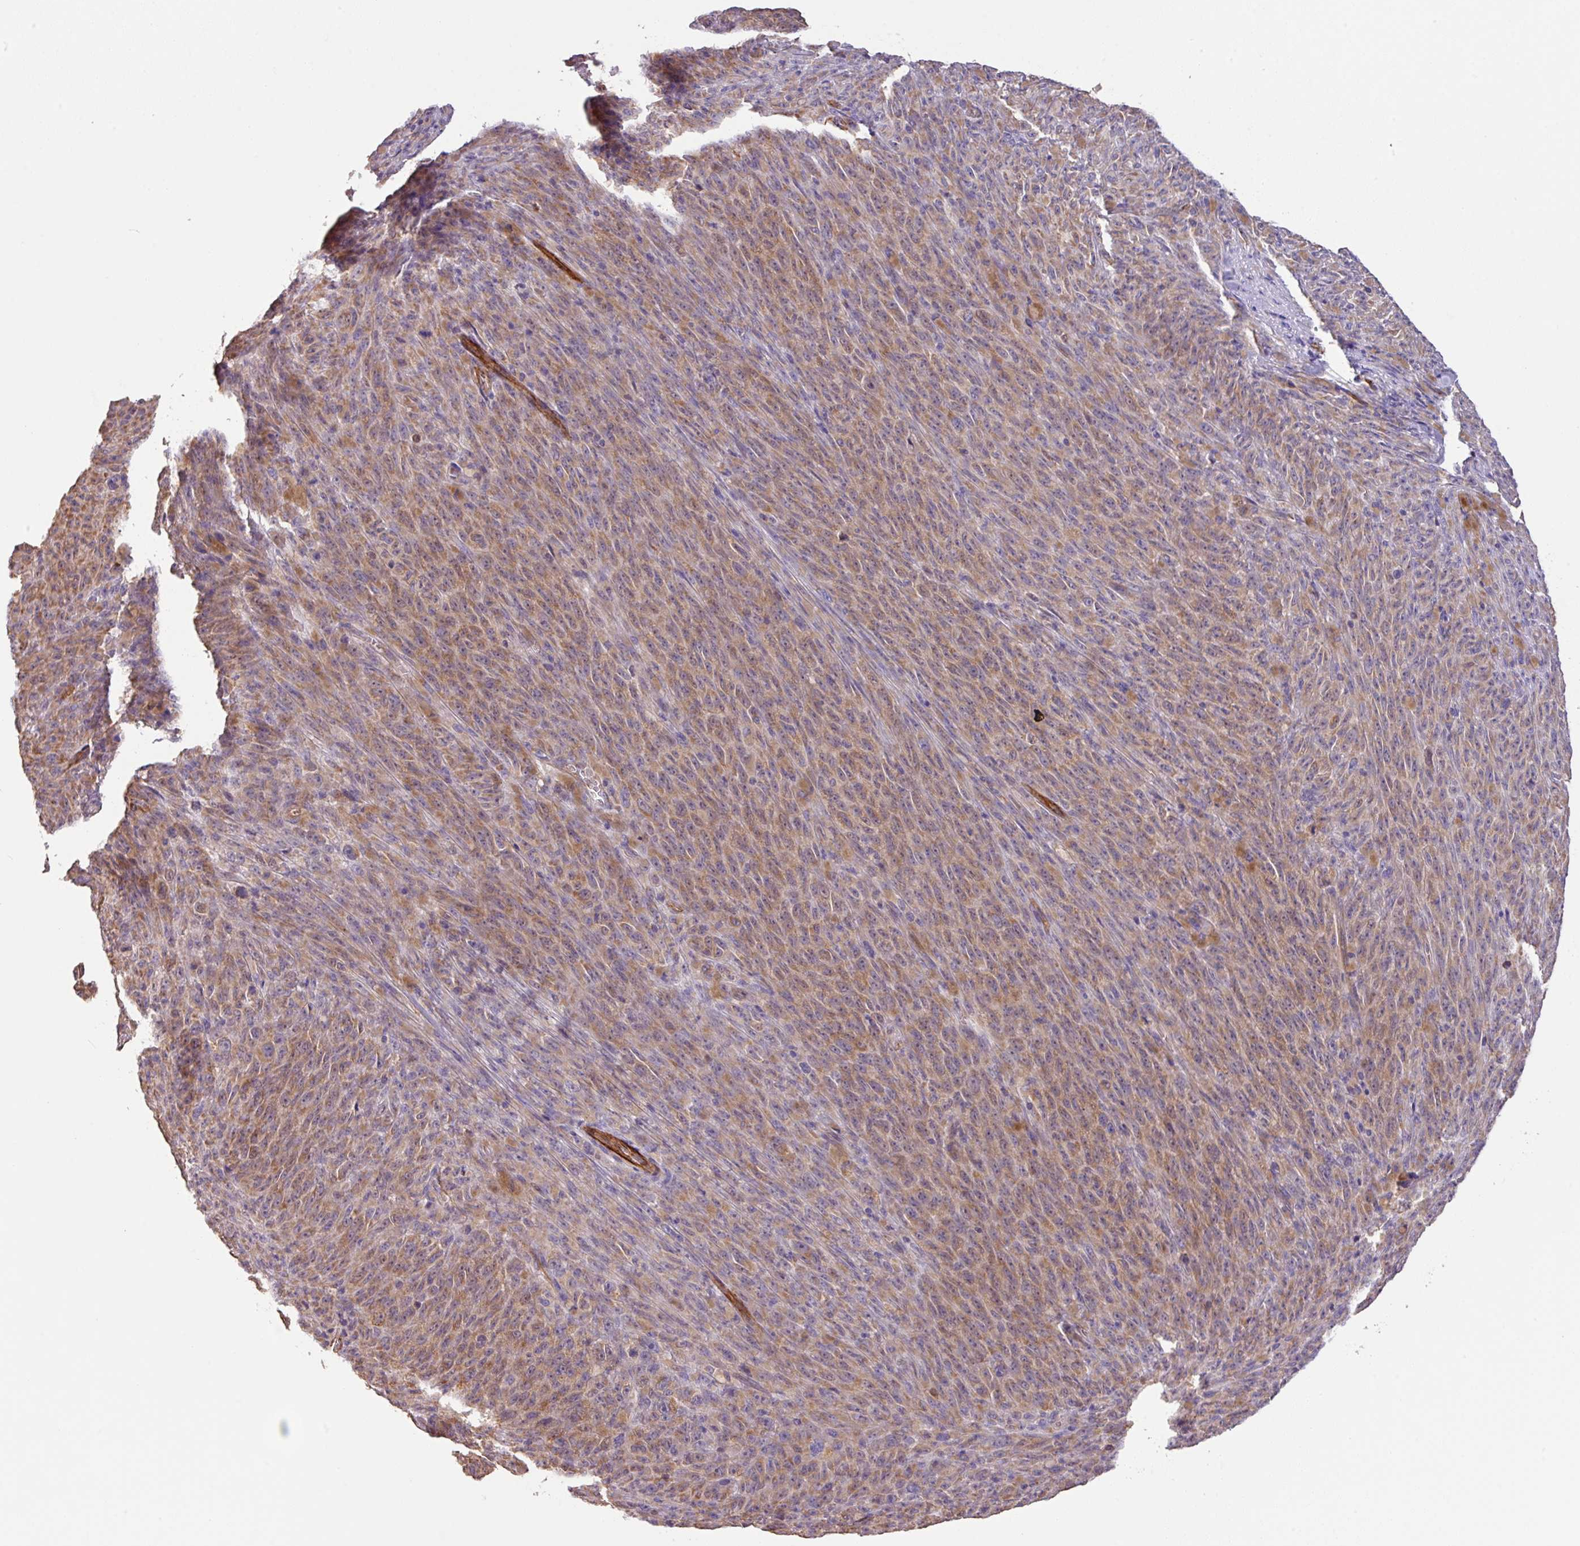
{"staining": {"intensity": "moderate", "quantity": ">75%", "location": "cytoplasmic/membranous"}, "tissue": "melanoma", "cell_type": "Tumor cells", "image_type": "cancer", "snomed": [{"axis": "morphology", "description": "Malignant melanoma, NOS"}, {"axis": "topography", "description": "Skin"}], "caption": "Brown immunohistochemical staining in human melanoma exhibits moderate cytoplasmic/membranous expression in about >75% of tumor cells.", "gene": "LRRC53", "patient": {"sex": "female", "age": 82}}